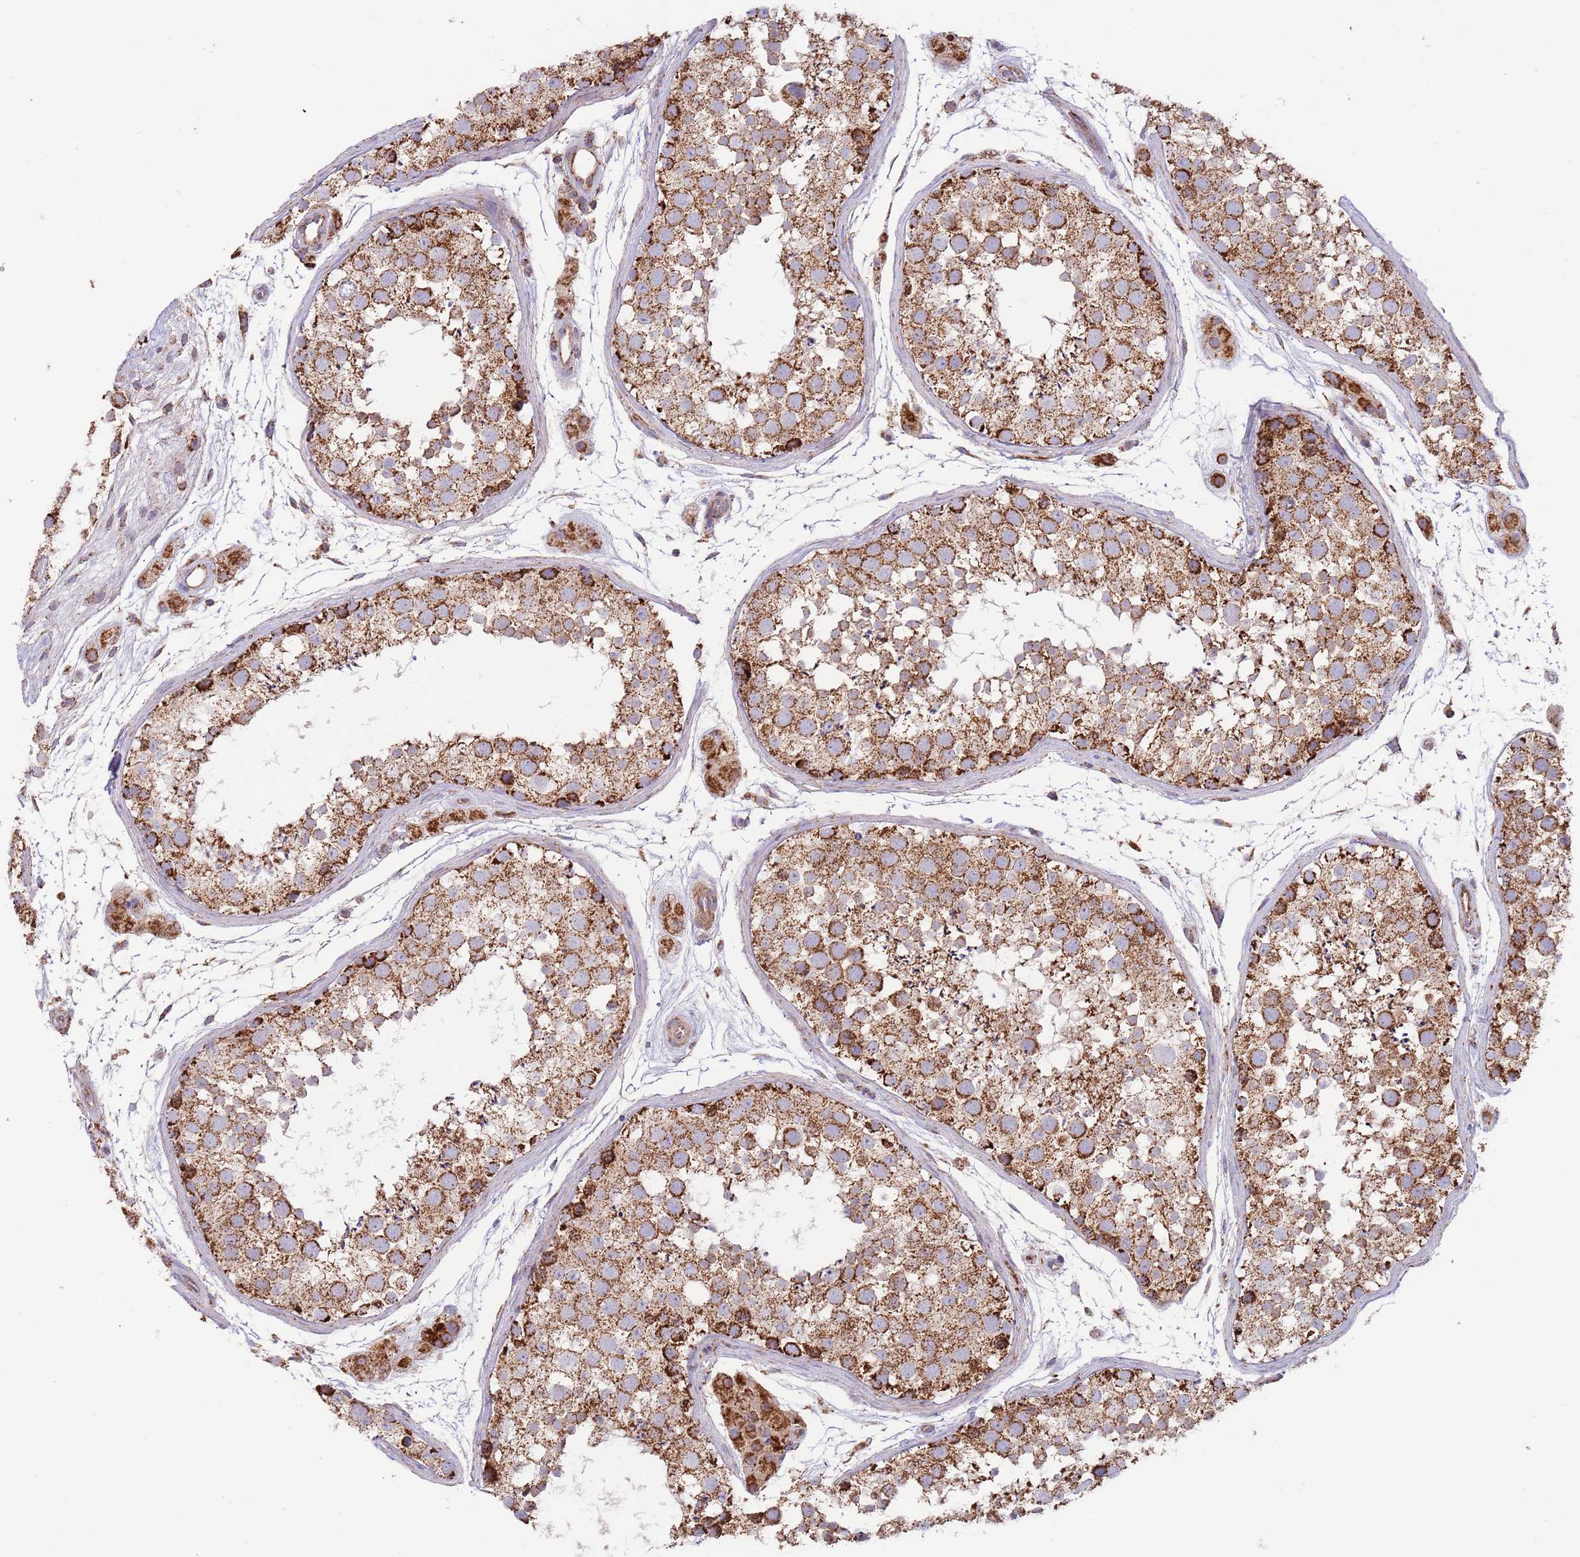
{"staining": {"intensity": "strong", "quantity": ">75%", "location": "cytoplasmic/membranous"}, "tissue": "testis", "cell_type": "Cells in seminiferous ducts", "image_type": "normal", "snomed": [{"axis": "morphology", "description": "Normal tissue, NOS"}, {"axis": "topography", "description": "Testis"}], "caption": "The image reveals a brown stain indicating the presence of a protein in the cytoplasmic/membranous of cells in seminiferous ducts in testis.", "gene": "DNAJA3", "patient": {"sex": "male", "age": 41}}